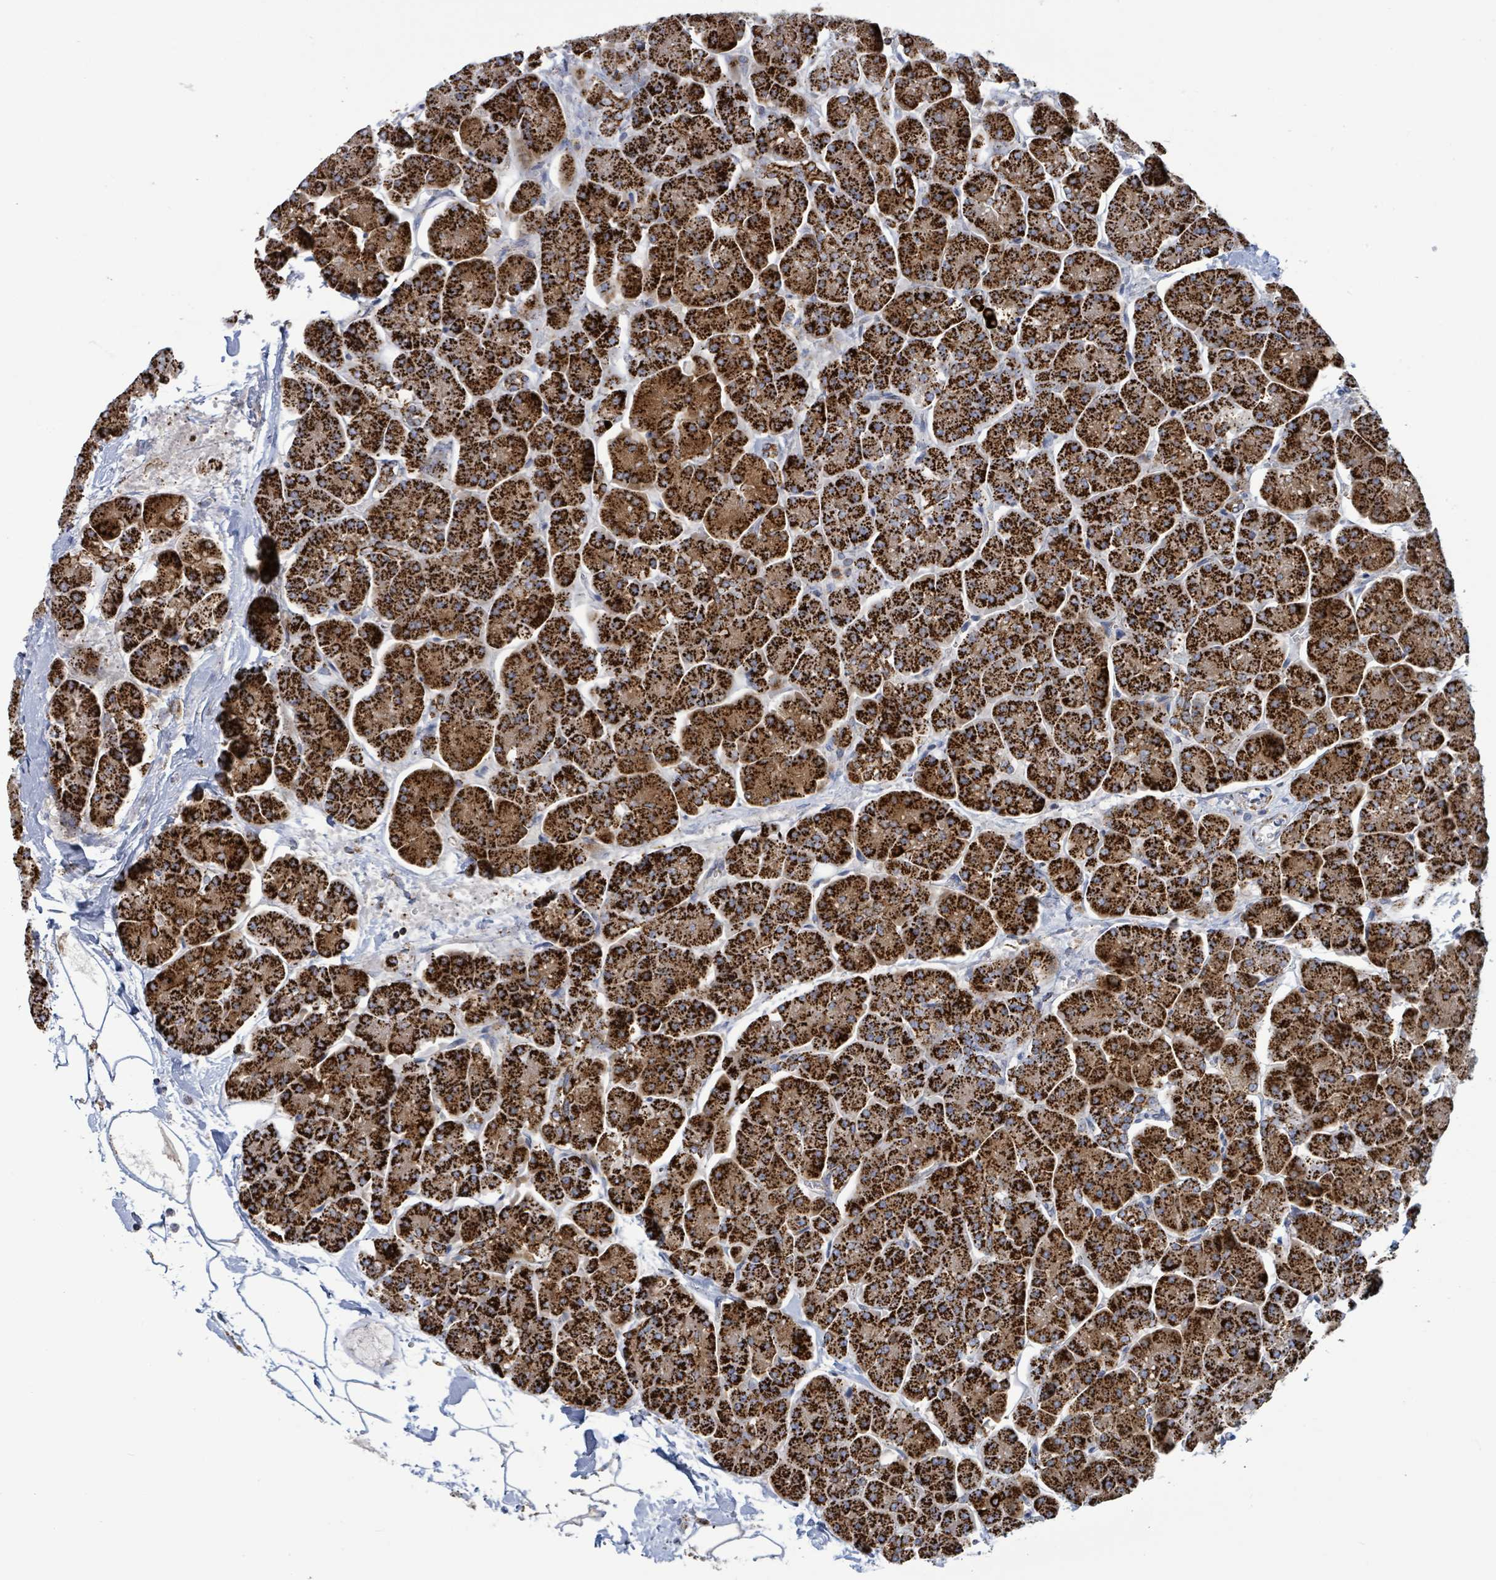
{"staining": {"intensity": "strong", "quantity": ">75%", "location": "cytoplasmic/membranous"}, "tissue": "pancreas", "cell_type": "Exocrine glandular cells", "image_type": "normal", "snomed": [{"axis": "morphology", "description": "Normal tissue, NOS"}, {"axis": "topography", "description": "Pancreas"}, {"axis": "topography", "description": "Peripheral nerve tissue"}], "caption": "Immunohistochemical staining of normal human pancreas exhibits high levels of strong cytoplasmic/membranous positivity in approximately >75% of exocrine glandular cells. (brown staining indicates protein expression, while blue staining denotes nuclei).", "gene": "SUCLG2", "patient": {"sex": "male", "age": 54}}